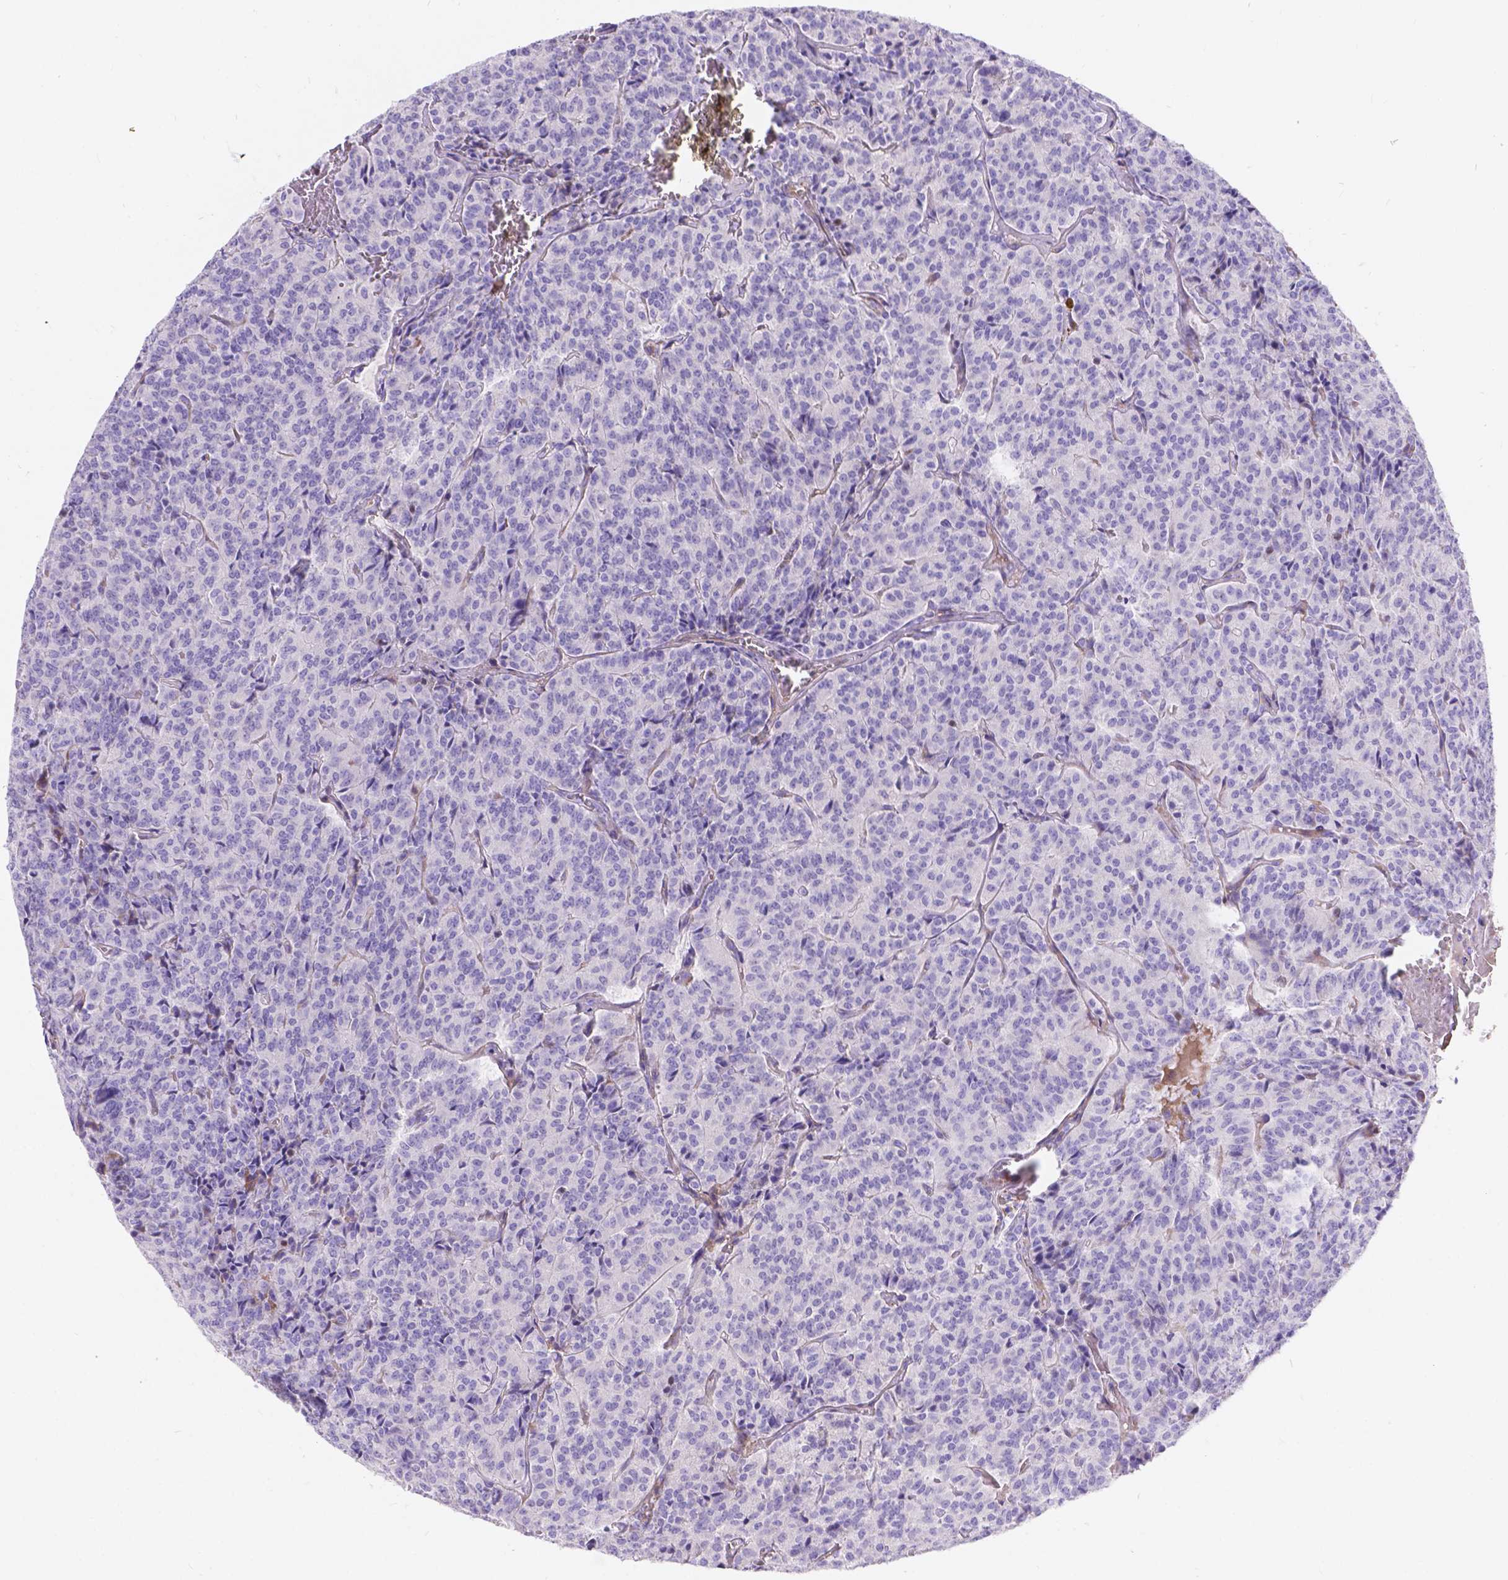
{"staining": {"intensity": "negative", "quantity": "none", "location": "none"}, "tissue": "carcinoid", "cell_type": "Tumor cells", "image_type": "cancer", "snomed": [{"axis": "morphology", "description": "Carcinoid, malignant, NOS"}, {"axis": "topography", "description": "Lung"}], "caption": "Immunohistochemistry image of carcinoid (malignant) stained for a protein (brown), which demonstrates no staining in tumor cells. (DAB (3,3'-diaminobenzidine) IHC with hematoxylin counter stain).", "gene": "KLHL10", "patient": {"sex": "male", "age": 70}}